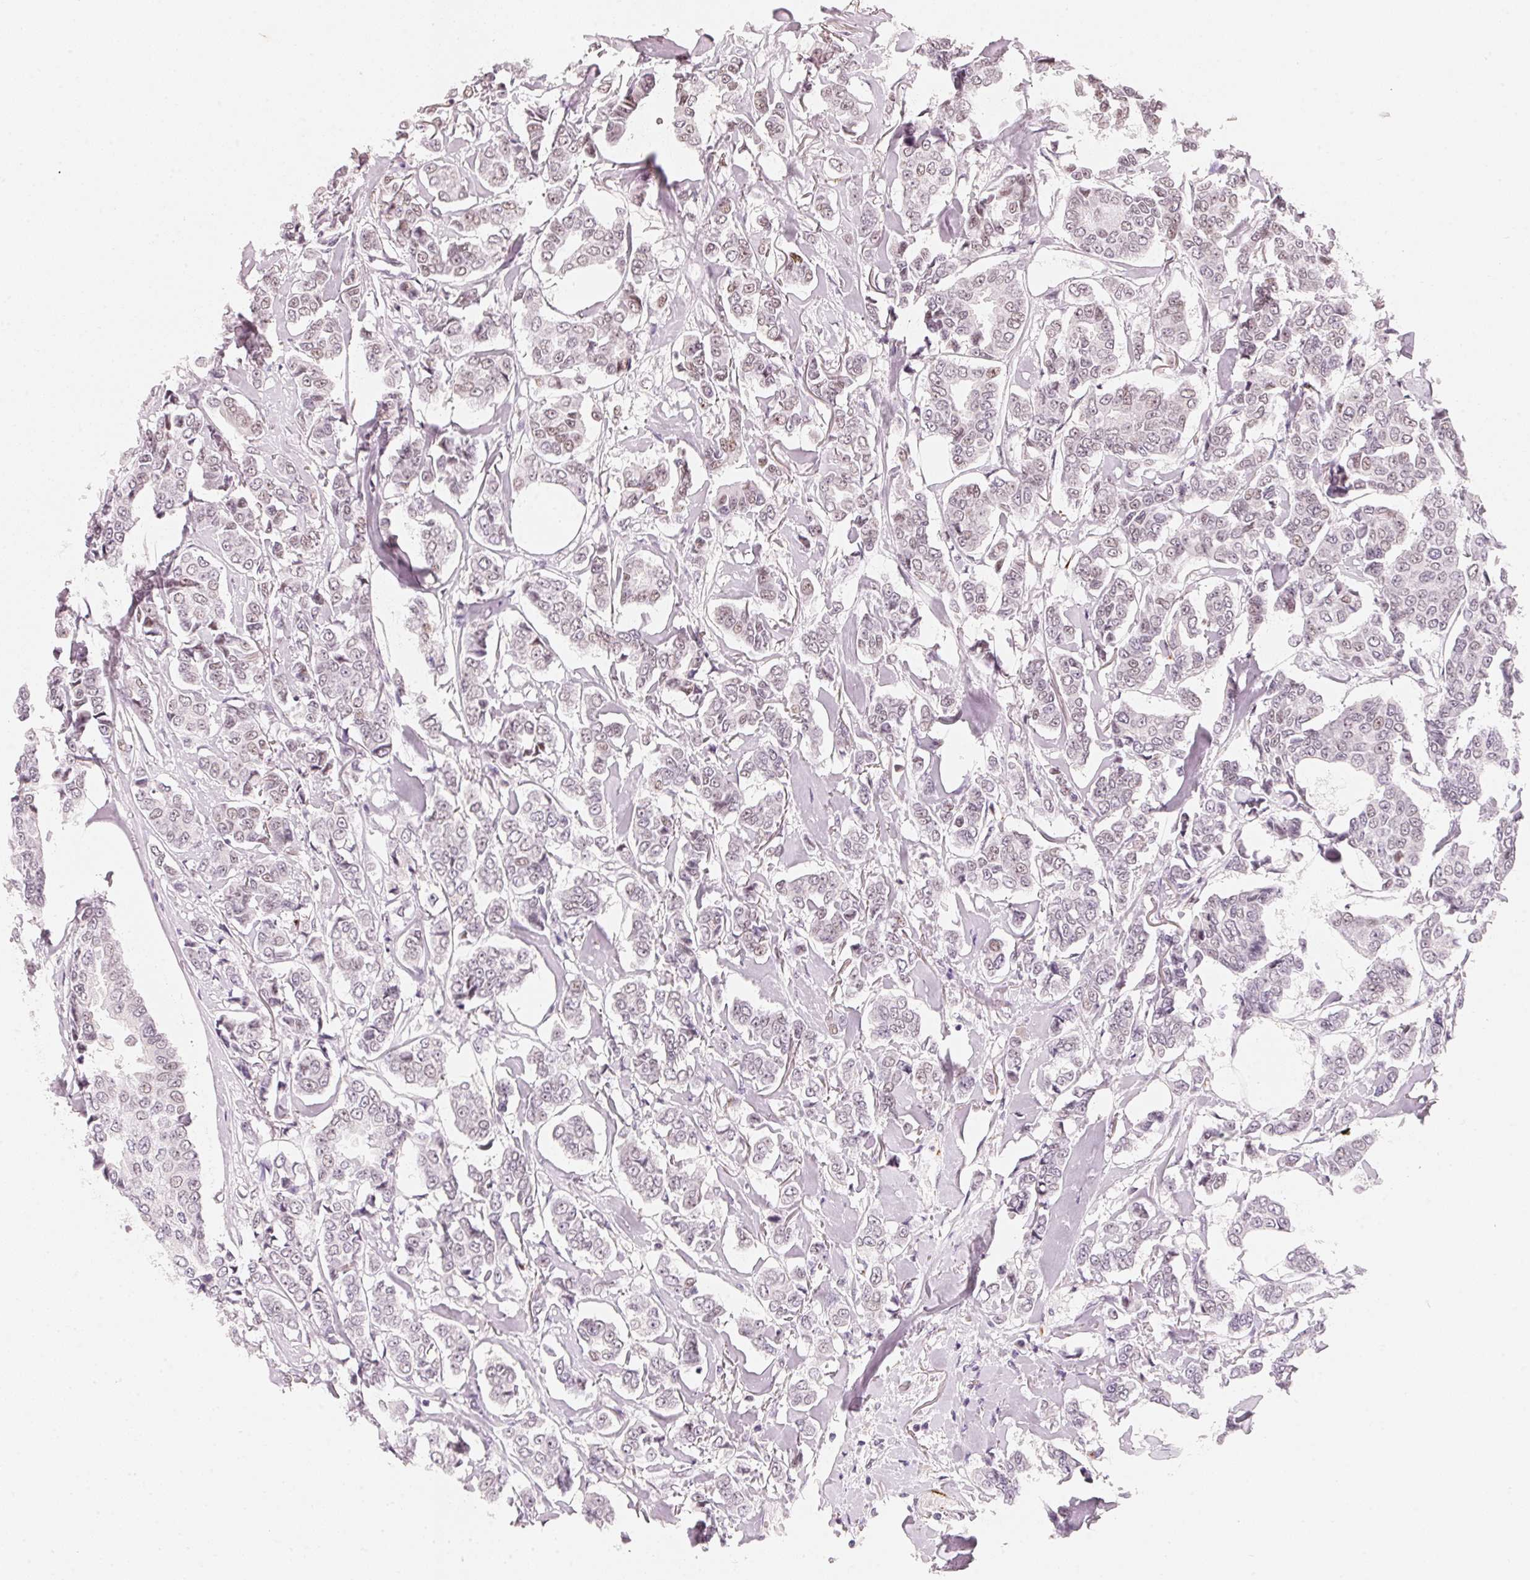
{"staining": {"intensity": "weak", "quantity": "<25%", "location": "nuclear"}, "tissue": "breast cancer", "cell_type": "Tumor cells", "image_type": "cancer", "snomed": [{"axis": "morphology", "description": "Duct carcinoma"}, {"axis": "topography", "description": "Breast"}], "caption": "Tumor cells are negative for brown protein staining in breast invasive ductal carcinoma.", "gene": "ARHGAP22", "patient": {"sex": "female", "age": 94}}